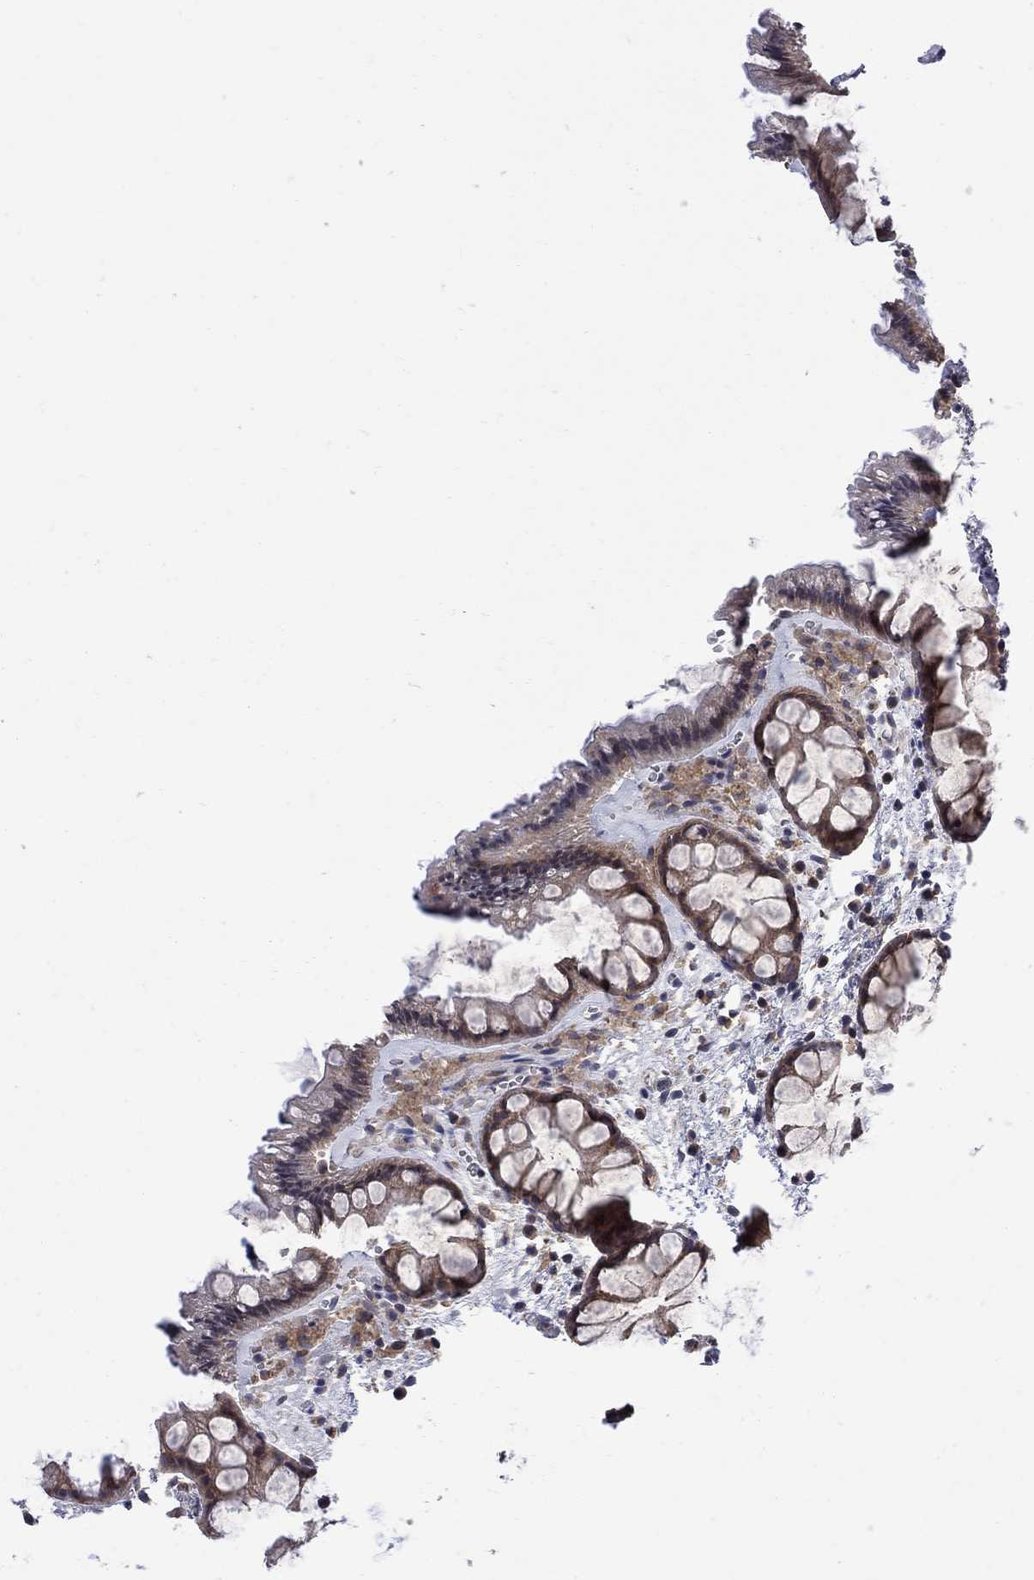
{"staining": {"intensity": "strong", "quantity": "25%-75%", "location": "cytoplasmic/membranous"}, "tissue": "rectum", "cell_type": "Glandular cells", "image_type": "normal", "snomed": [{"axis": "morphology", "description": "Normal tissue, NOS"}, {"axis": "topography", "description": "Rectum"}], "caption": "Rectum stained with immunohistochemistry reveals strong cytoplasmic/membranous staining in about 25%-75% of glandular cells.", "gene": "CNOT11", "patient": {"sex": "female", "age": 62}}